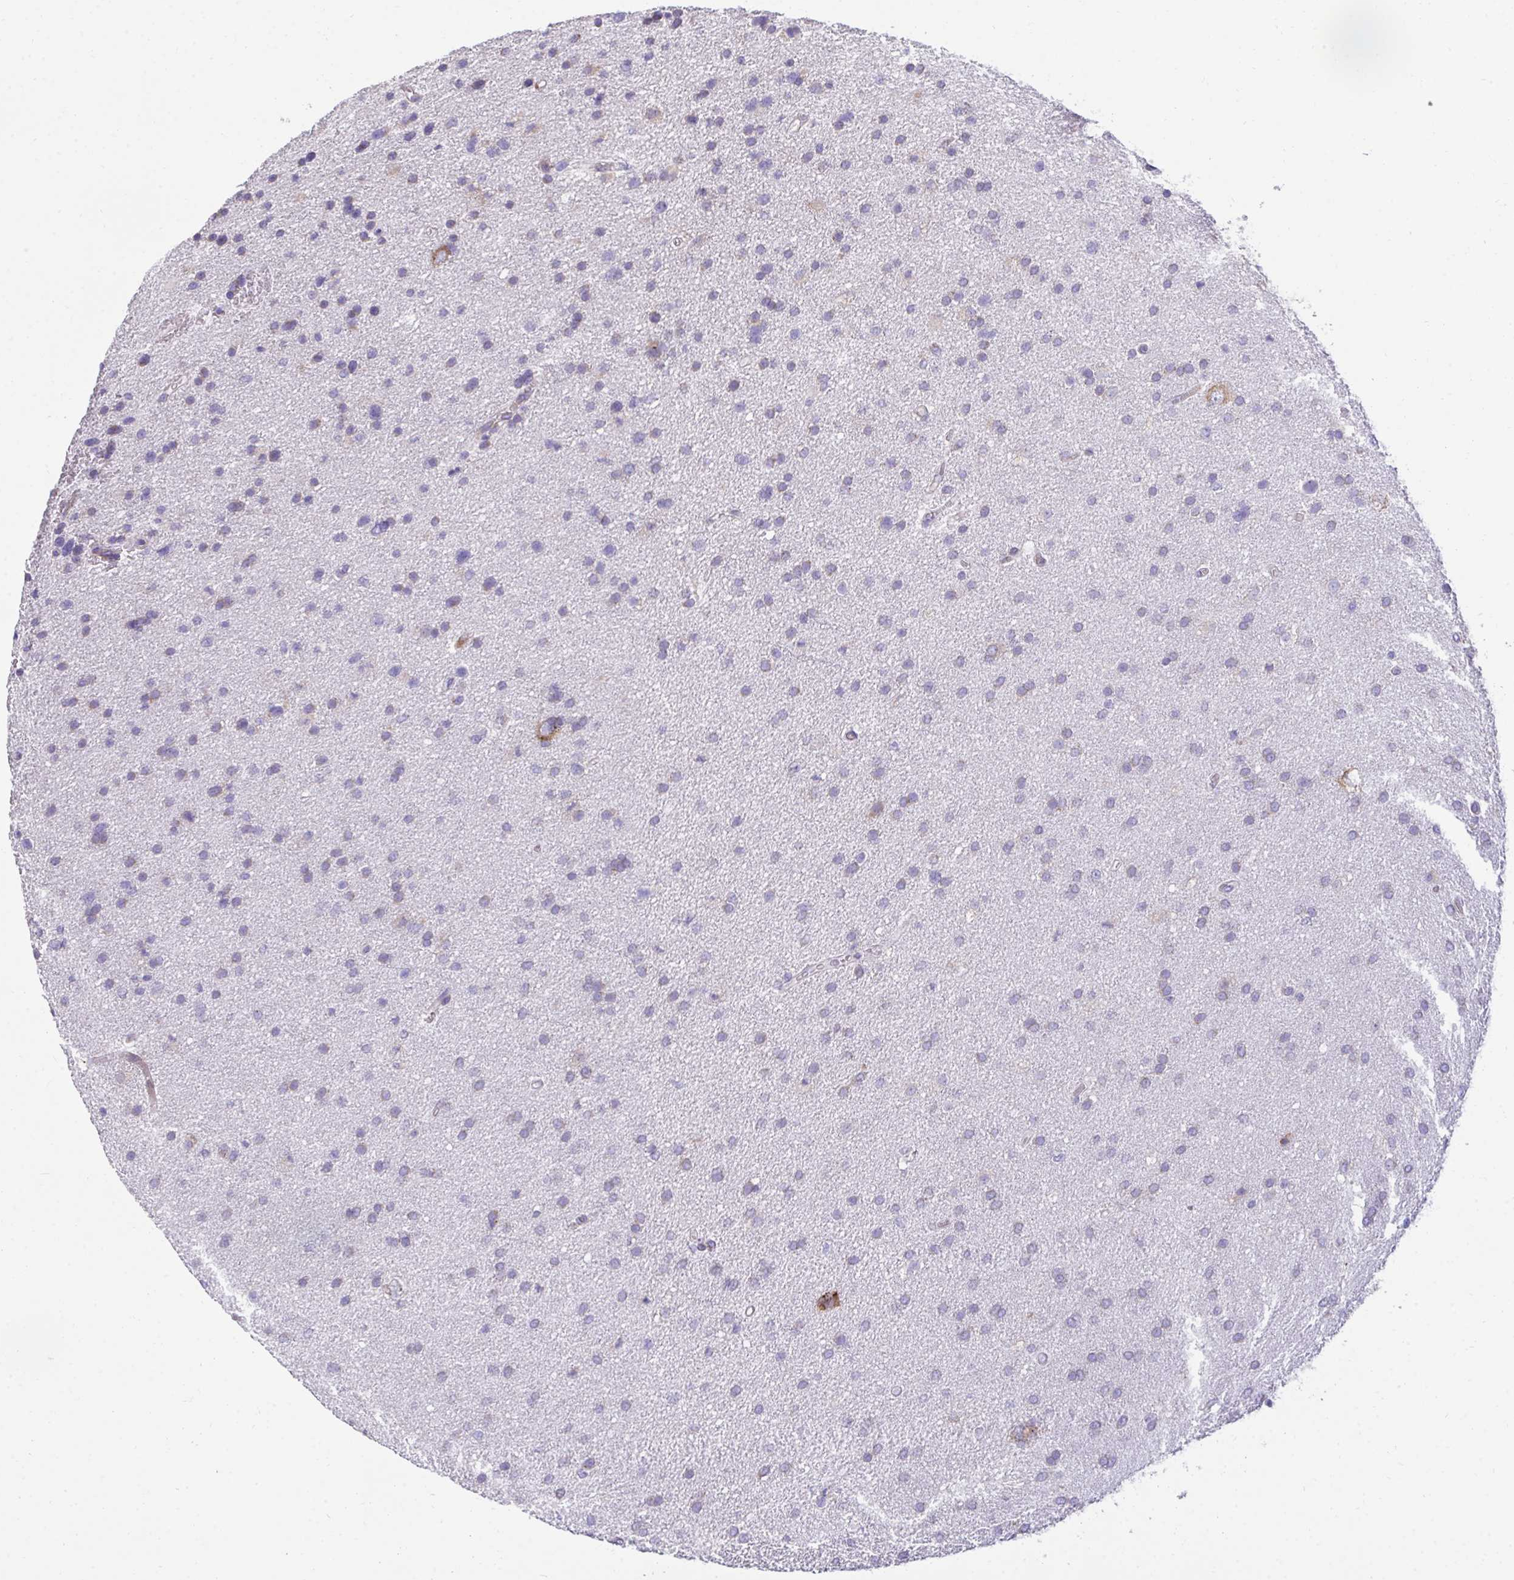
{"staining": {"intensity": "negative", "quantity": "none", "location": "none"}, "tissue": "glioma", "cell_type": "Tumor cells", "image_type": "cancer", "snomed": [{"axis": "morphology", "description": "Glioma, malignant, Low grade"}, {"axis": "topography", "description": "Brain"}], "caption": "Photomicrograph shows no significant protein expression in tumor cells of glioma. (DAB (3,3'-diaminobenzidine) IHC, high magnification).", "gene": "RPS15", "patient": {"sex": "female", "age": 54}}